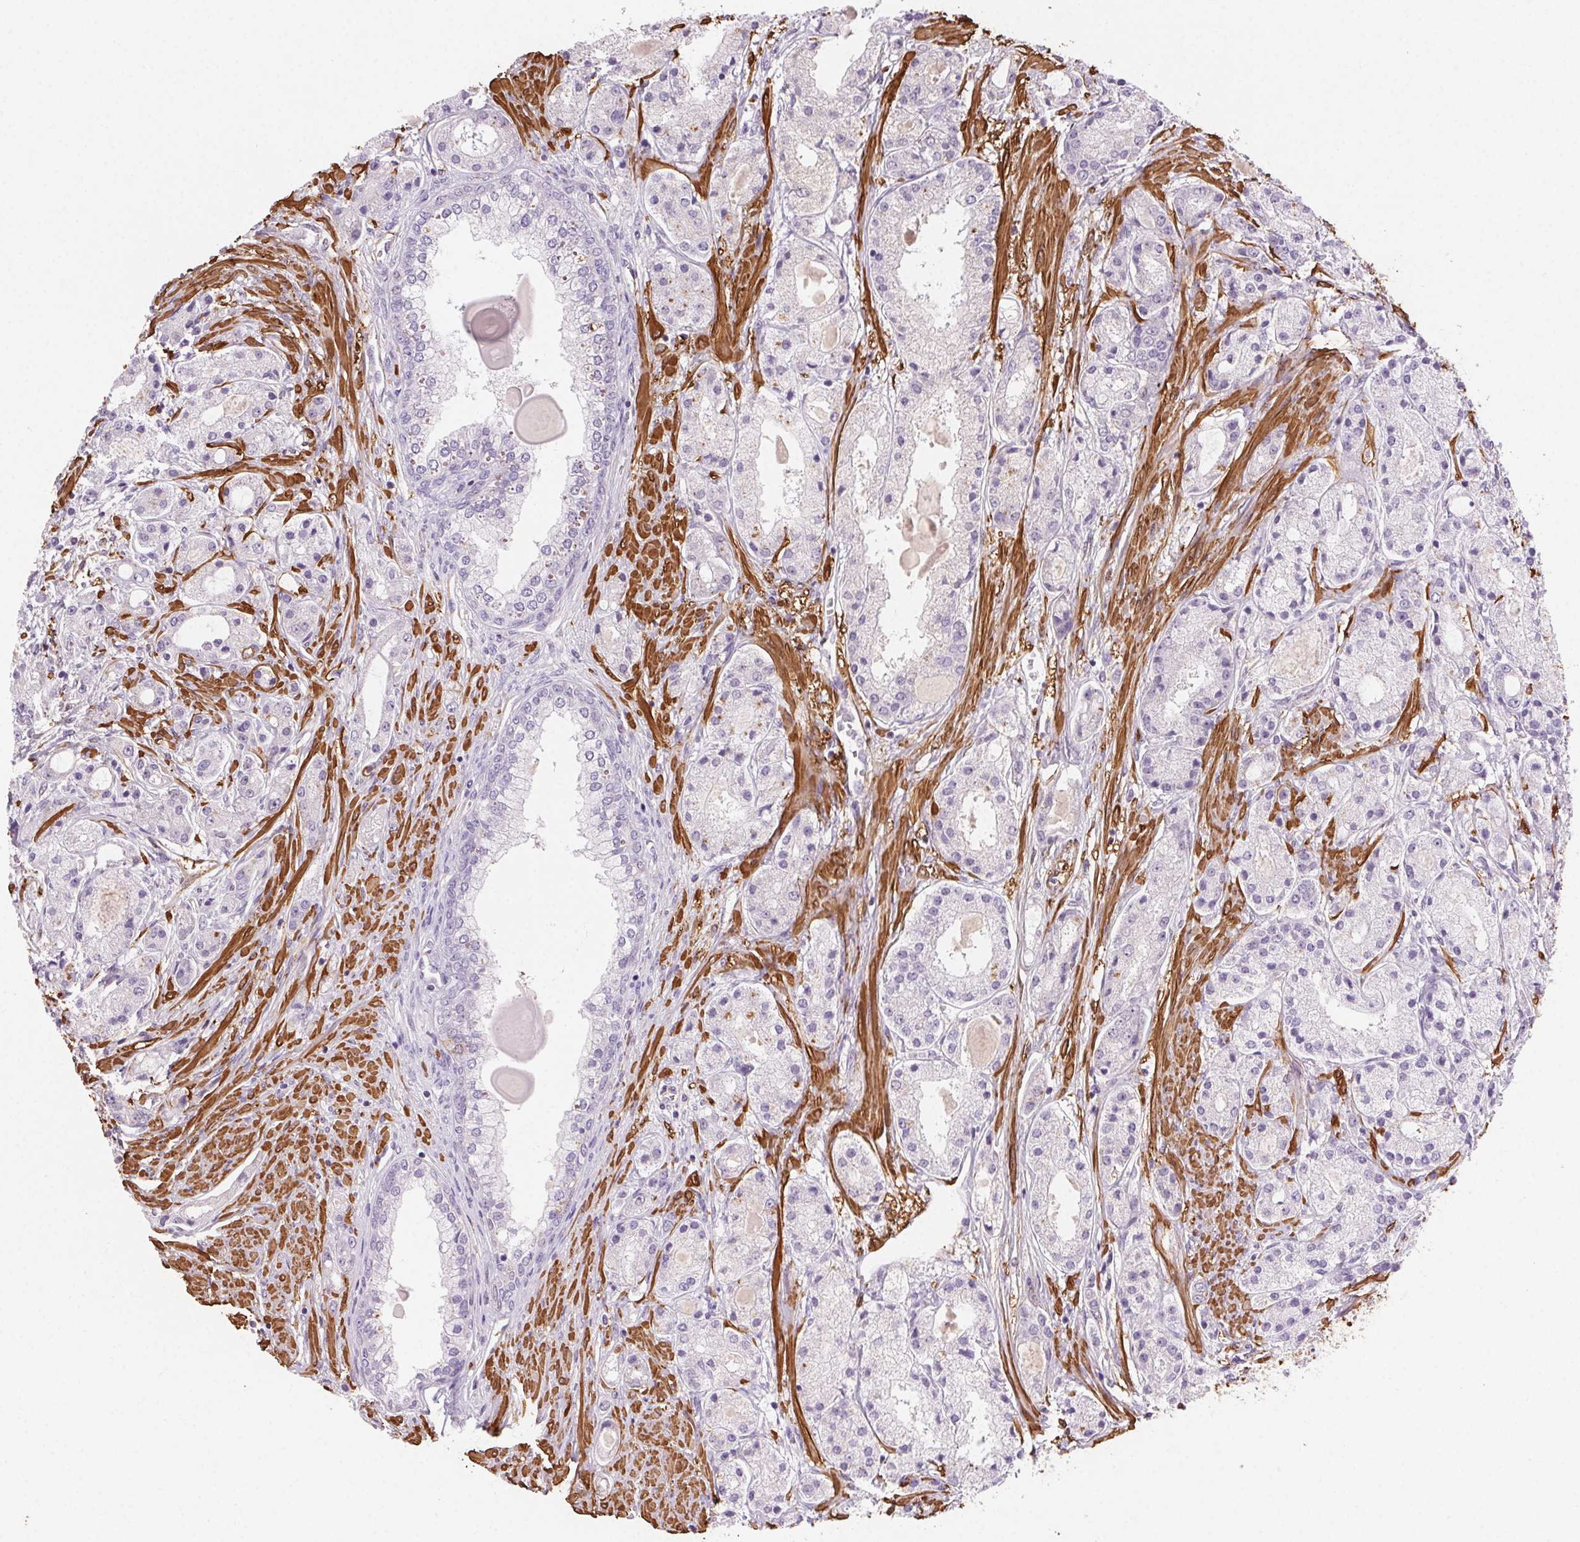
{"staining": {"intensity": "negative", "quantity": "none", "location": "none"}, "tissue": "prostate cancer", "cell_type": "Tumor cells", "image_type": "cancer", "snomed": [{"axis": "morphology", "description": "Adenocarcinoma, High grade"}, {"axis": "topography", "description": "Prostate"}], "caption": "Prostate cancer (adenocarcinoma (high-grade)) was stained to show a protein in brown. There is no significant staining in tumor cells.", "gene": "GPX8", "patient": {"sex": "male", "age": 67}}